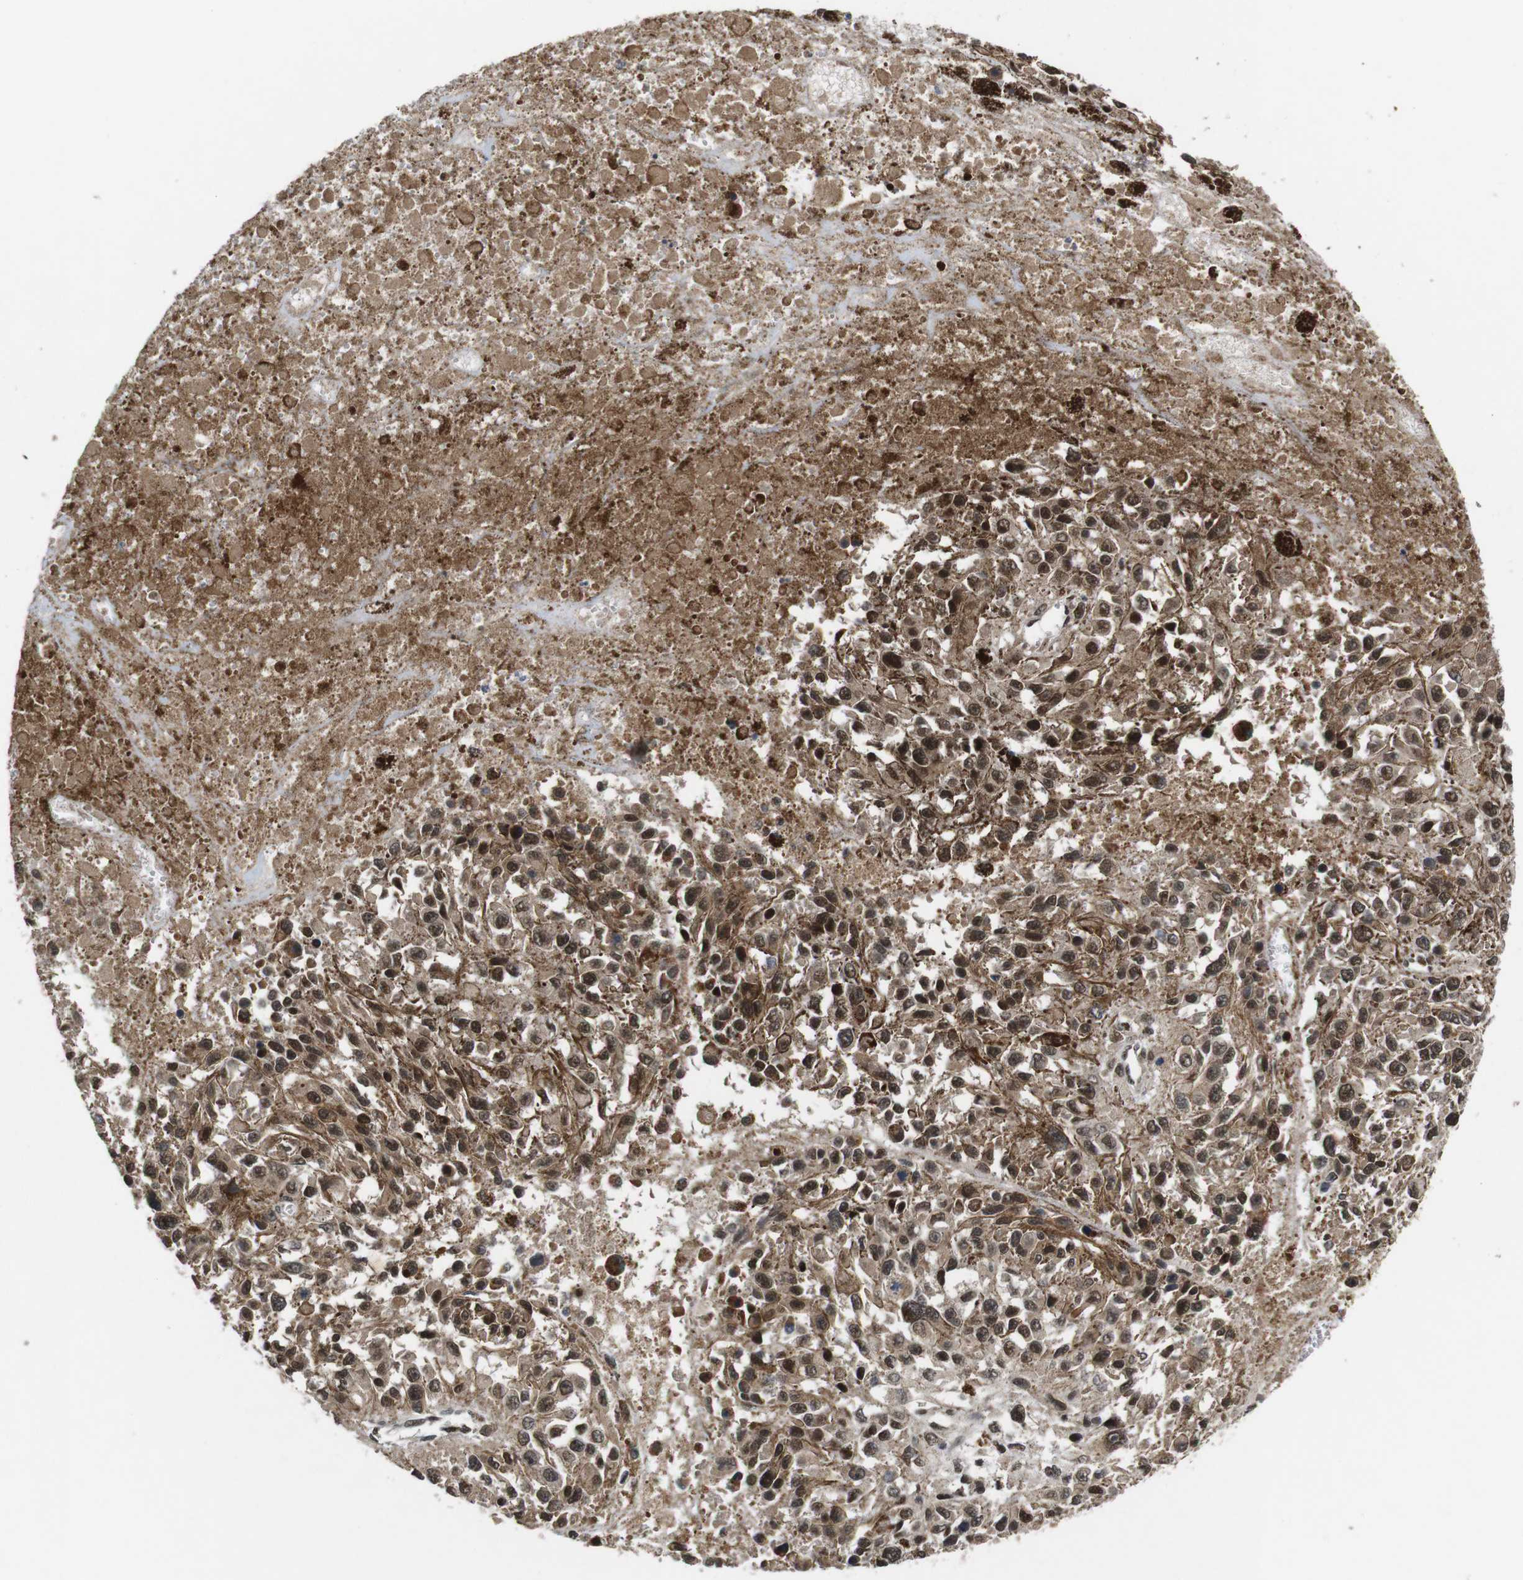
{"staining": {"intensity": "moderate", "quantity": ">75%", "location": "cytoplasmic/membranous,nuclear"}, "tissue": "melanoma", "cell_type": "Tumor cells", "image_type": "cancer", "snomed": [{"axis": "morphology", "description": "Malignant melanoma, Metastatic site"}, {"axis": "topography", "description": "Lymph node"}], "caption": "Human melanoma stained for a protein (brown) shows moderate cytoplasmic/membranous and nuclear positive expression in about >75% of tumor cells.", "gene": "ZBTB46", "patient": {"sex": "male", "age": 59}}